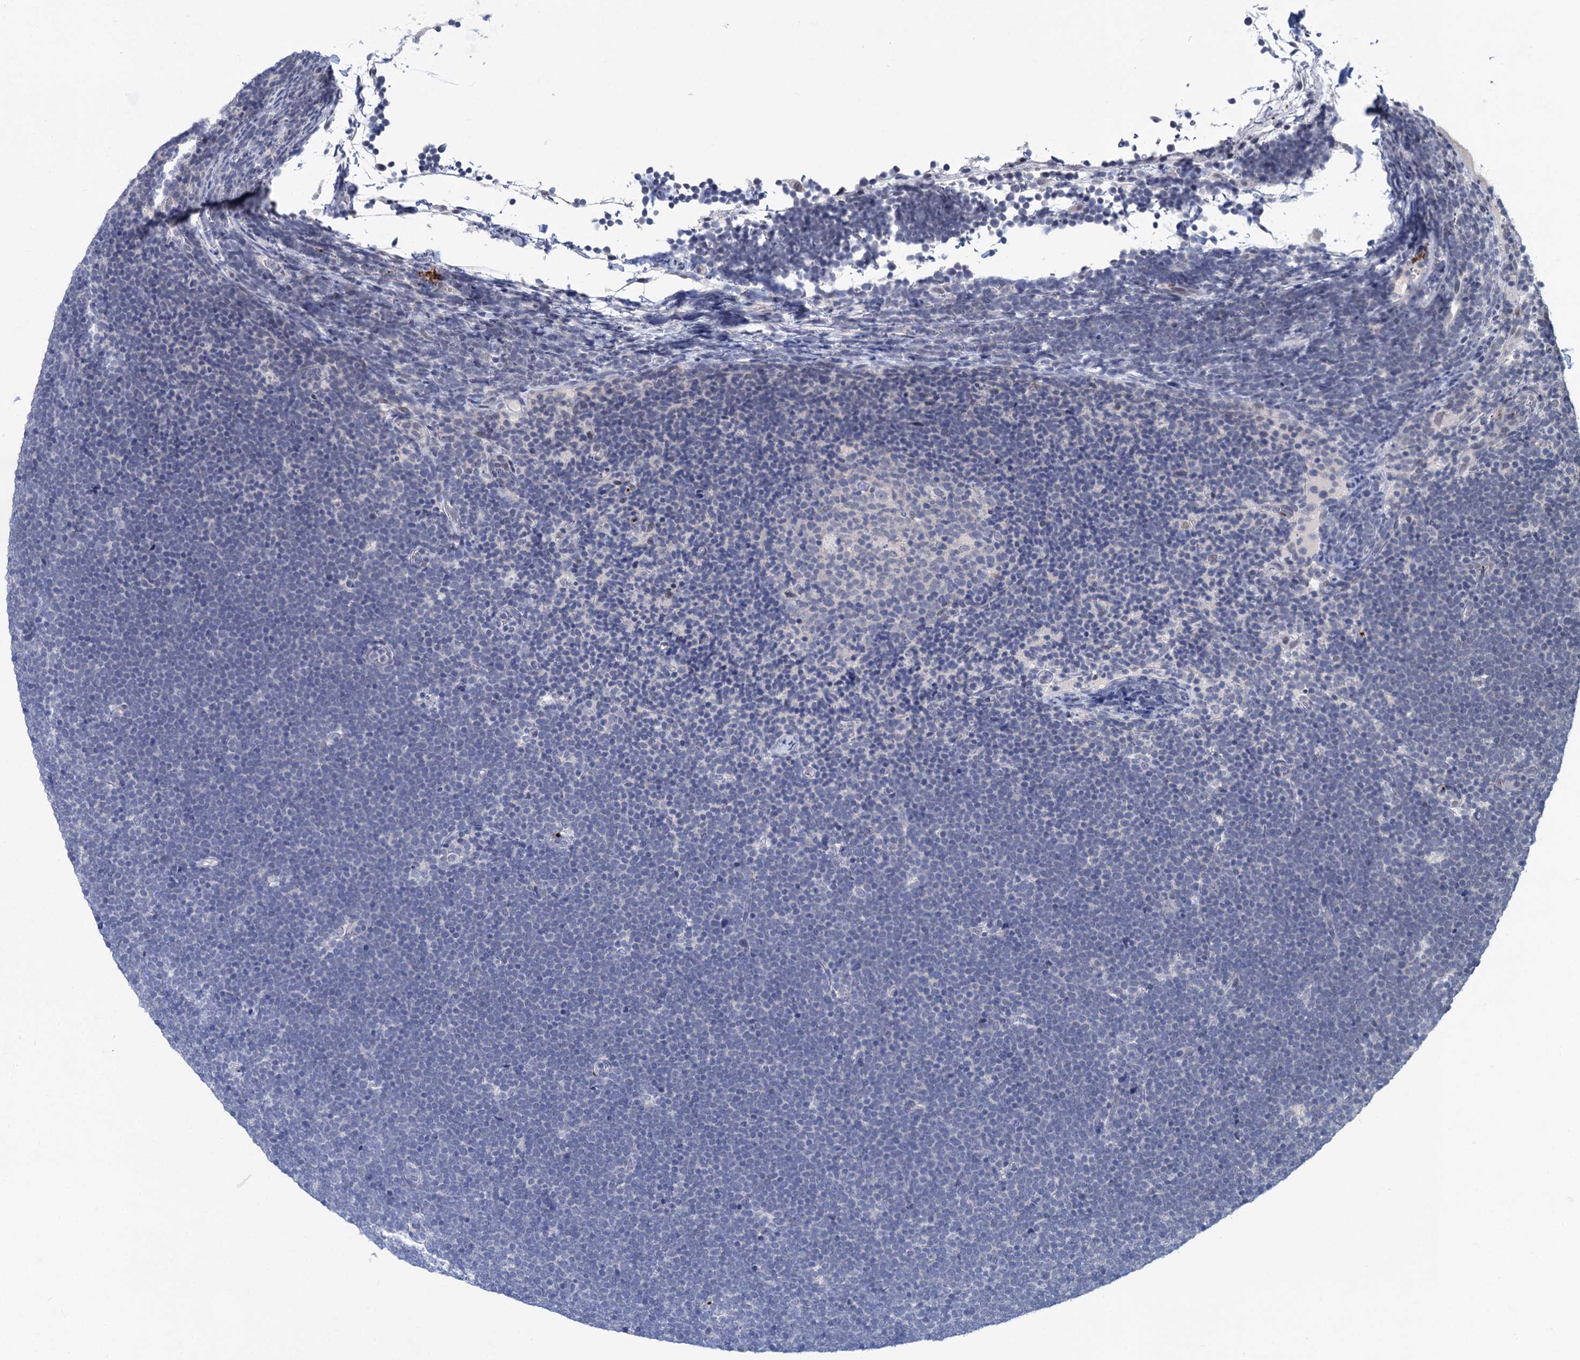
{"staining": {"intensity": "negative", "quantity": "none", "location": "none"}, "tissue": "lymphoma", "cell_type": "Tumor cells", "image_type": "cancer", "snomed": [{"axis": "morphology", "description": "Malignant lymphoma, non-Hodgkin's type, High grade"}, {"axis": "topography", "description": "Lymph node"}], "caption": "The immunohistochemistry histopathology image has no significant expression in tumor cells of lymphoma tissue. Brightfield microscopy of immunohistochemistry stained with DAB (brown) and hematoxylin (blue), captured at high magnification.", "gene": "MON2", "patient": {"sex": "male", "age": 13}}